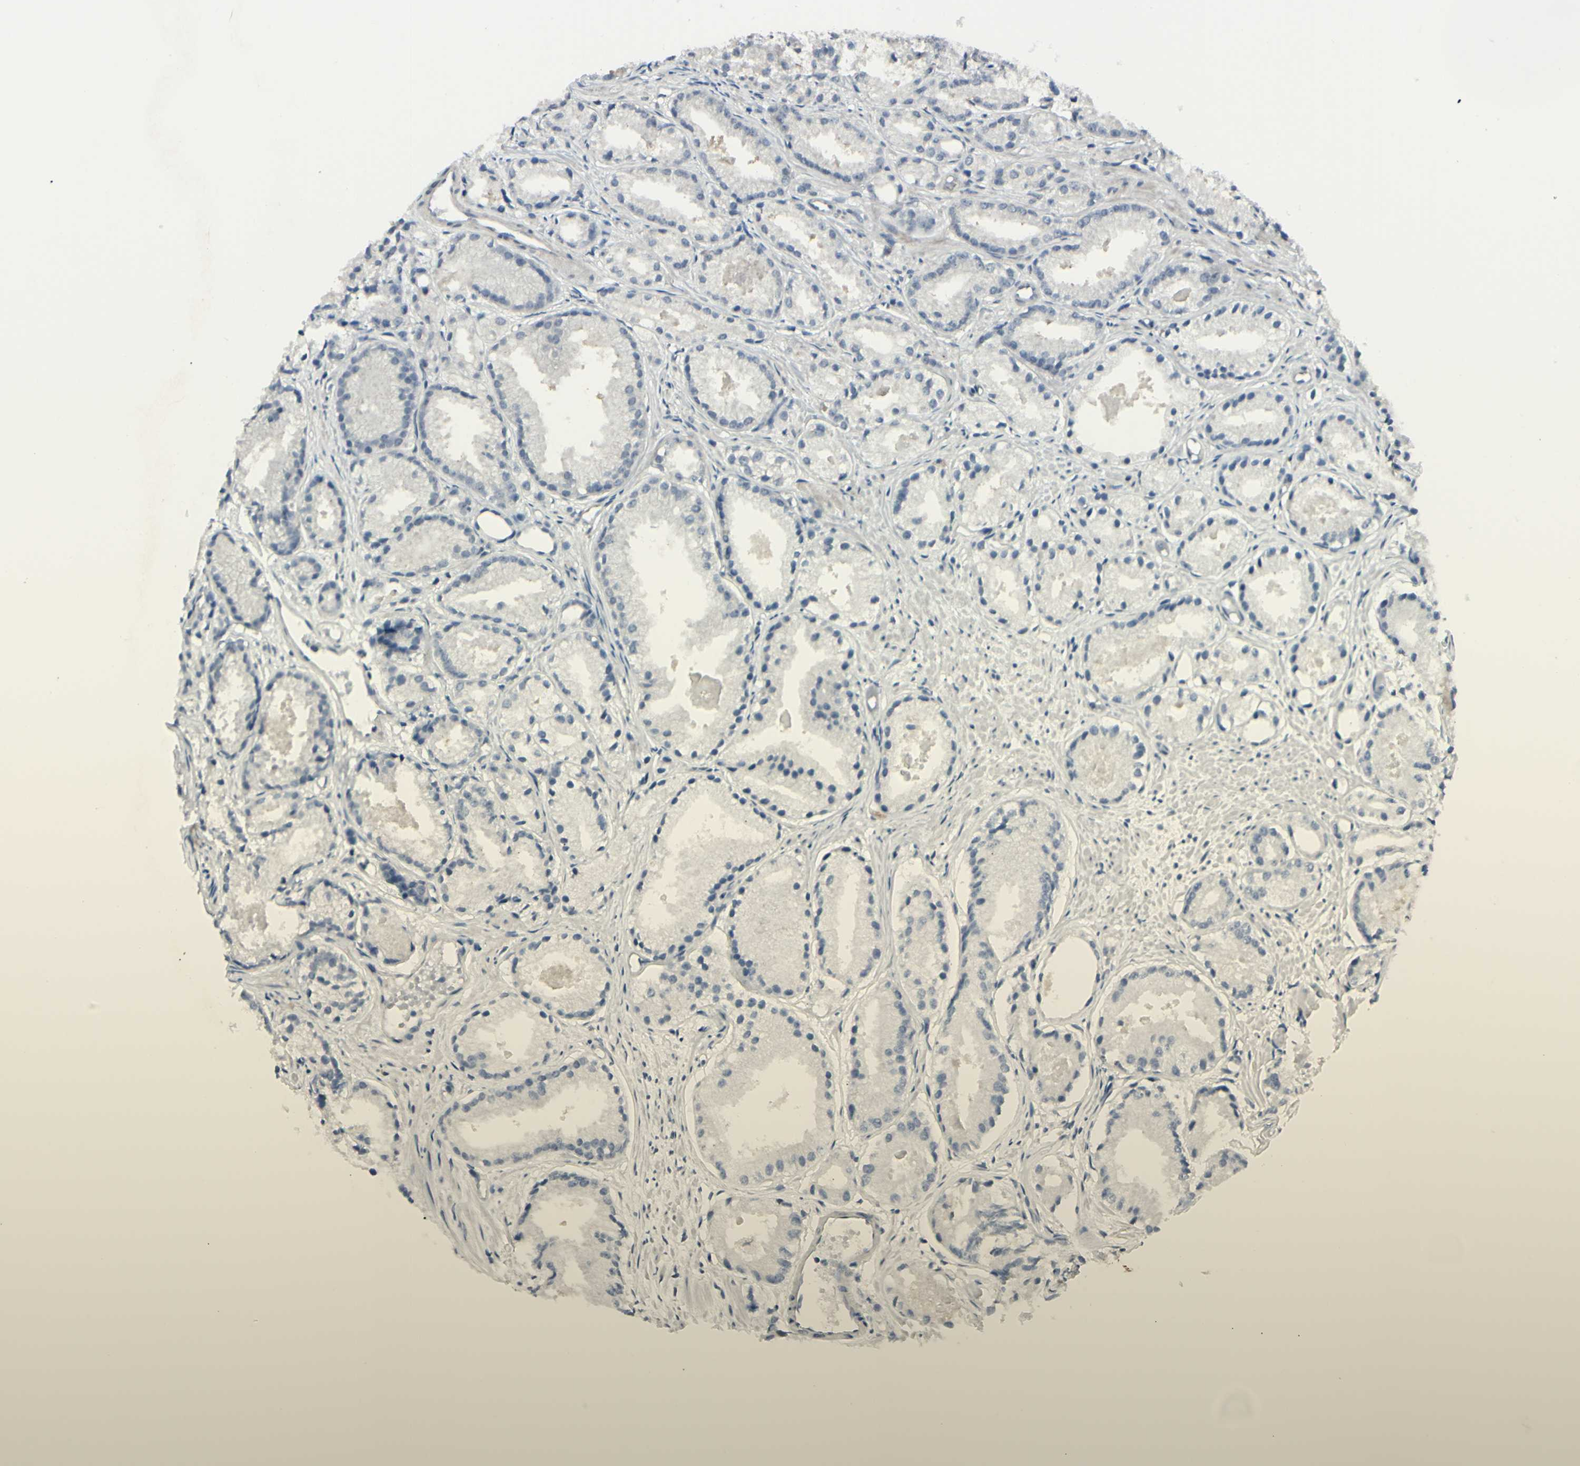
{"staining": {"intensity": "negative", "quantity": "none", "location": "none"}, "tissue": "prostate cancer", "cell_type": "Tumor cells", "image_type": "cancer", "snomed": [{"axis": "morphology", "description": "Adenocarcinoma, Low grade"}, {"axis": "topography", "description": "Prostate"}], "caption": "Tumor cells are negative for protein expression in human prostate low-grade adenocarcinoma. (DAB (3,3'-diaminobenzidine) immunohistochemistry visualized using brightfield microscopy, high magnification).", "gene": "ETNK1", "patient": {"sex": "male", "age": 72}}